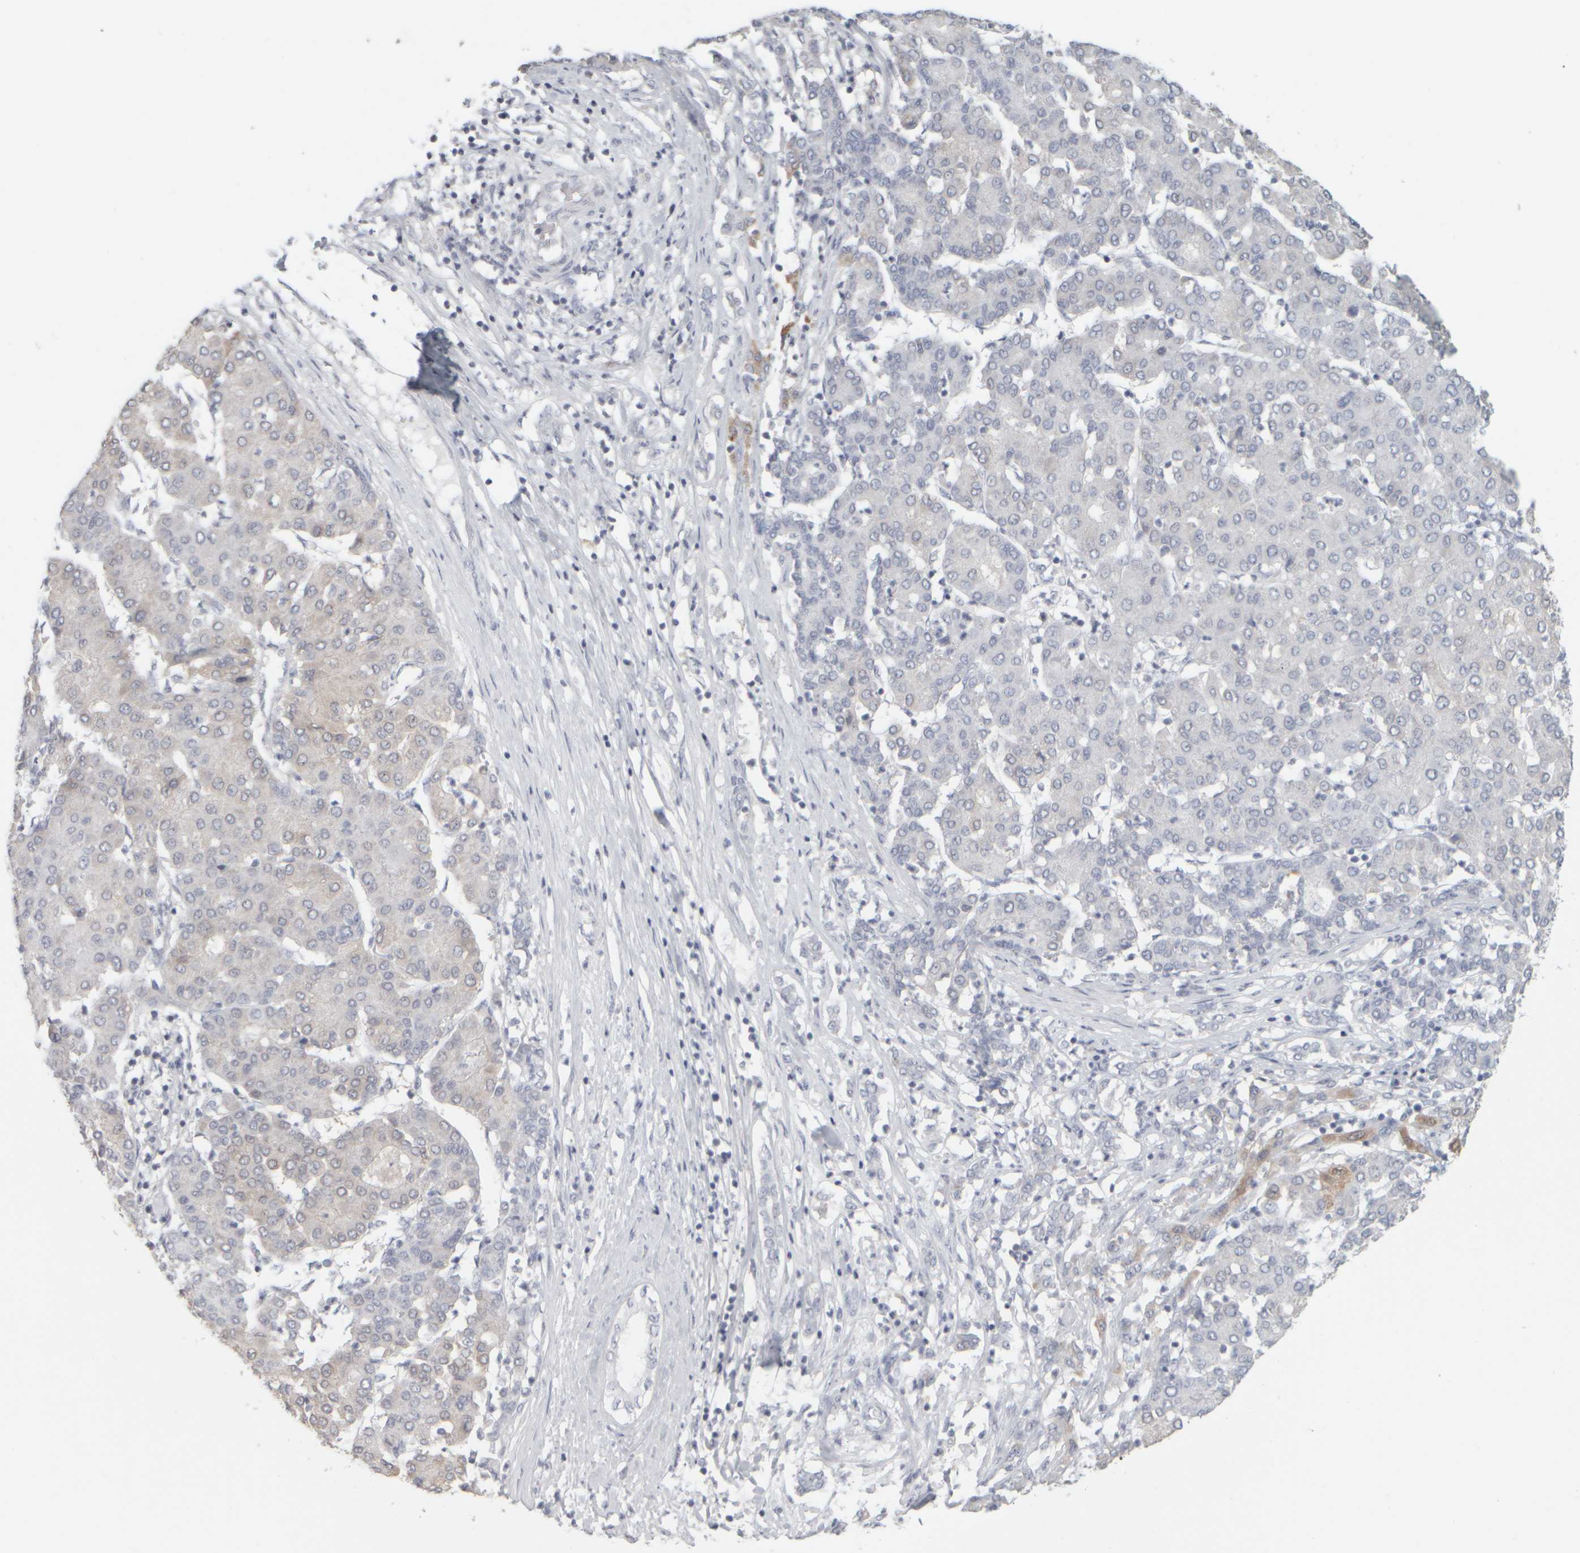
{"staining": {"intensity": "negative", "quantity": "none", "location": "none"}, "tissue": "liver cancer", "cell_type": "Tumor cells", "image_type": "cancer", "snomed": [{"axis": "morphology", "description": "Carcinoma, Hepatocellular, NOS"}, {"axis": "topography", "description": "Liver"}], "caption": "This is a micrograph of IHC staining of liver hepatocellular carcinoma, which shows no positivity in tumor cells.", "gene": "DCXR", "patient": {"sex": "male", "age": 65}}